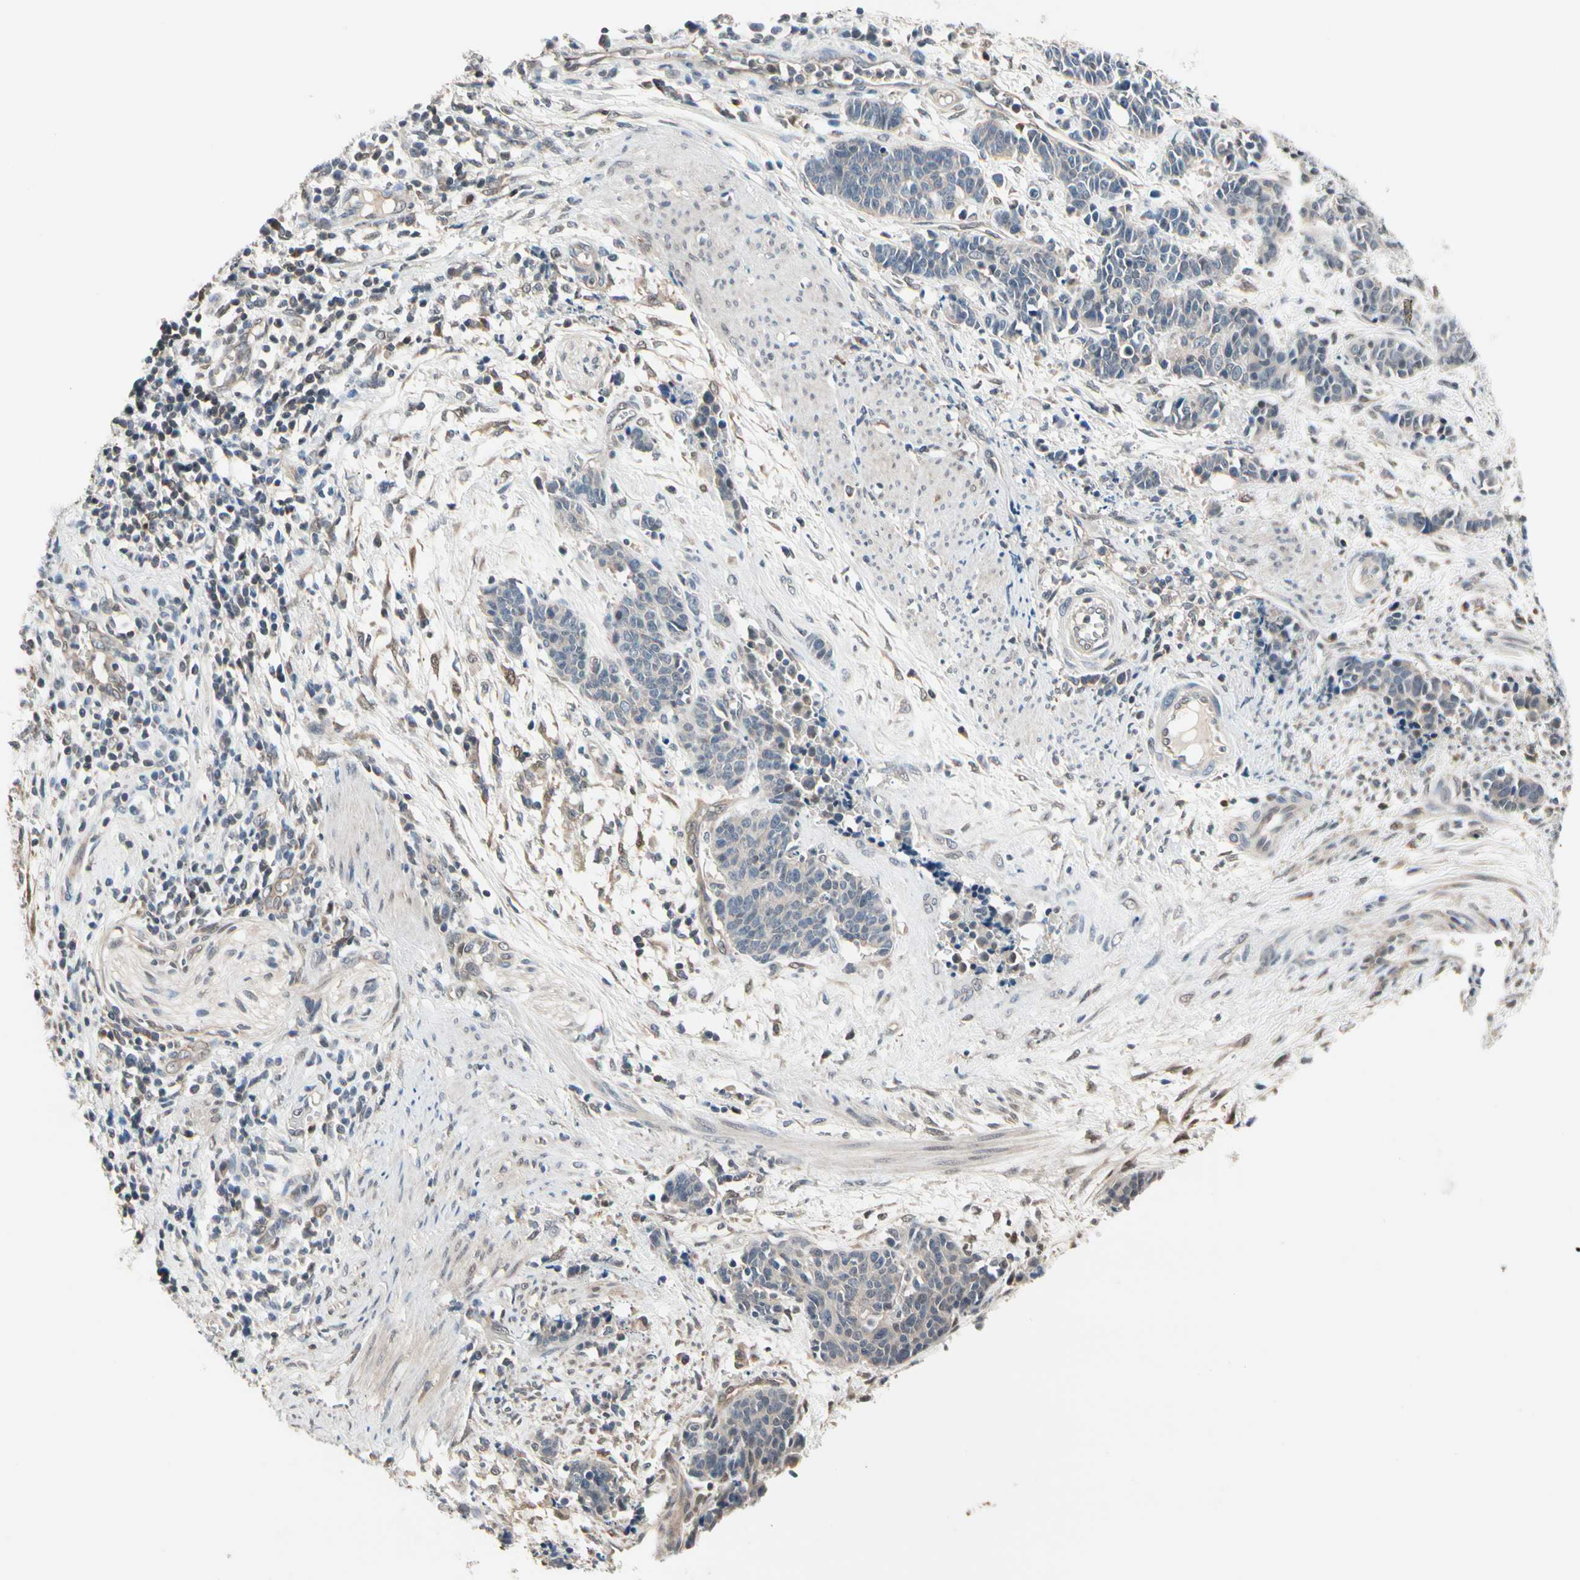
{"staining": {"intensity": "weak", "quantity": "25%-75%", "location": "cytoplasmic/membranous"}, "tissue": "cervical cancer", "cell_type": "Tumor cells", "image_type": "cancer", "snomed": [{"axis": "morphology", "description": "Squamous cell carcinoma, NOS"}, {"axis": "topography", "description": "Cervix"}], "caption": "This photomicrograph displays immunohistochemistry staining of human cervical squamous cell carcinoma, with low weak cytoplasmic/membranous positivity in about 25%-75% of tumor cells.", "gene": "PRDX6", "patient": {"sex": "female", "age": 35}}